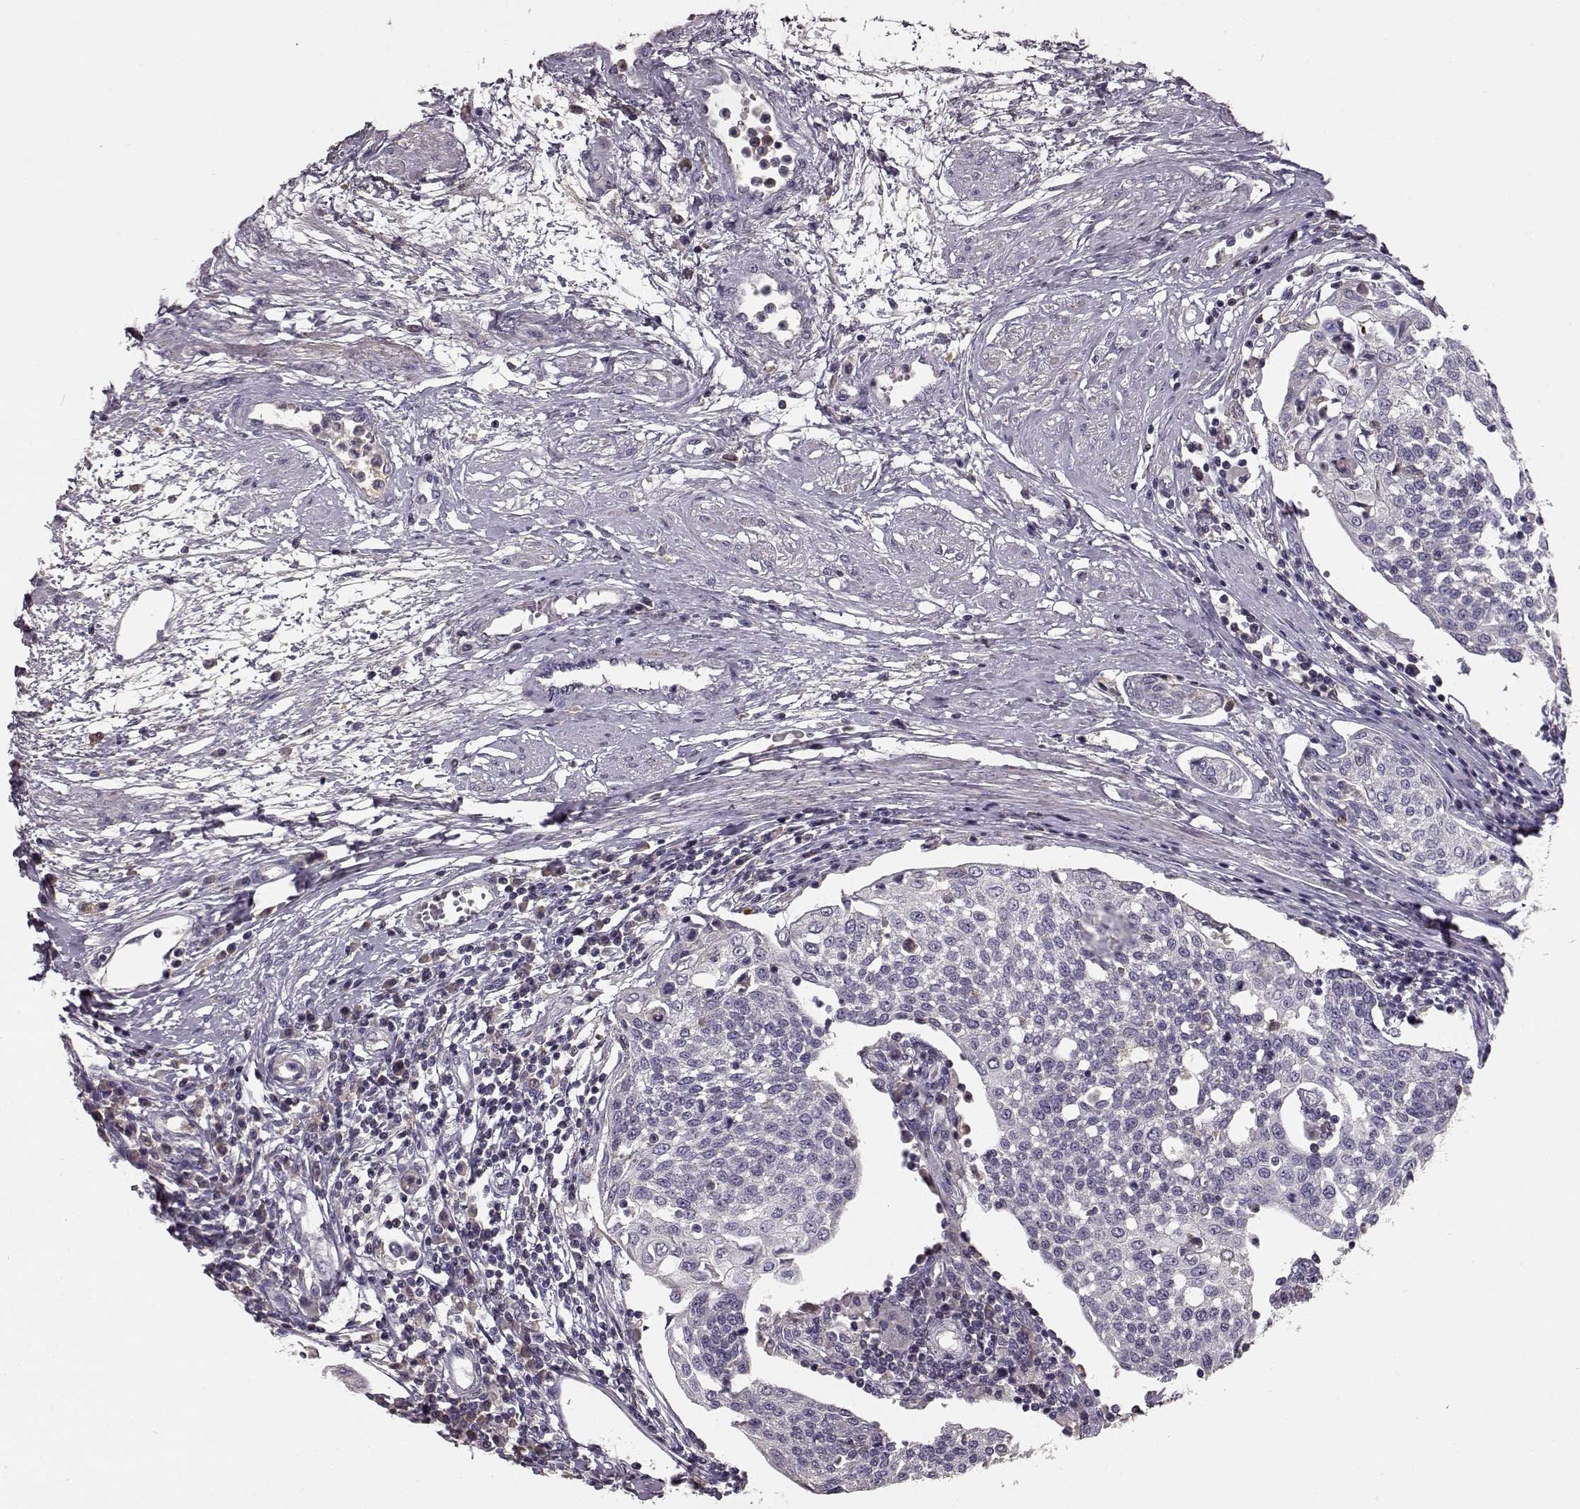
{"staining": {"intensity": "negative", "quantity": "none", "location": "none"}, "tissue": "cervical cancer", "cell_type": "Tumor cells", "image_type": "cancer", "snomed": [{"axis": "morphology", "description": "Squamous cell carcinoma, NOS"}, {"axis": "topography", "description": "Cervix"}], "caption": "Immunohistochemistry photomicrograph of neoplastic tissue: cervical cancer (squamous cell carcinoma) stained with DAB (3,3'-diaminobenzidine) exhibits no significant protein staining in tumor cells. Brightfield microscopy of immunohistochemistry stained with DAB (brown) and hematoxylin (blue), captured at high magnification.", "gene": "YJEFN3", "patient": {"sex": "female", "age": 34}}